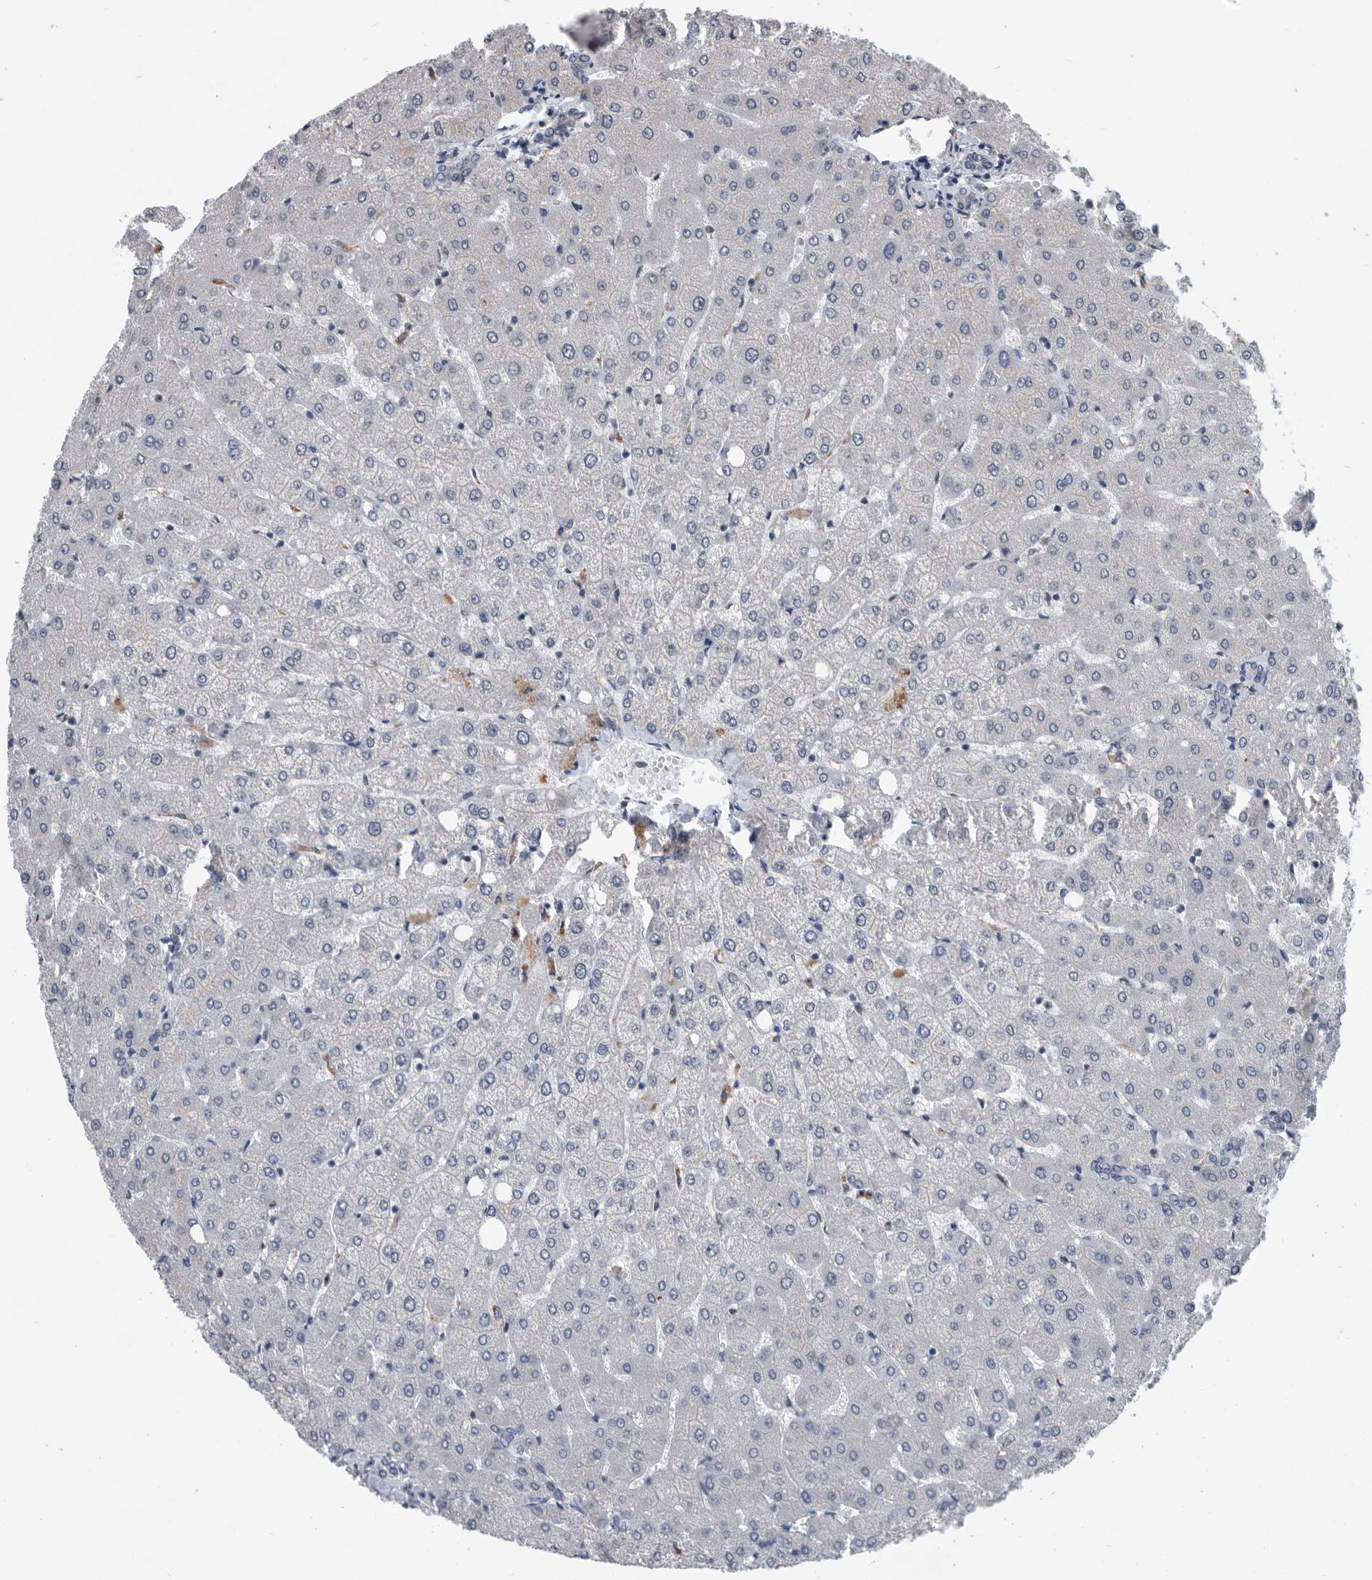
{"staining": {"intensity": "negative", "quantity": "none", "location": "none"}, "tissue": "liver", "cell_type": "Hepatocytes", "image_type": "normal", "snomed": [{"axis": "morphology", "description": "Normal tissue, NOS"}, {"axis": "topography", "description": "Liver"}], "caption": "Immunohistochemistry (IHC) micrograph of unremarkable liver stained for a protein (brown), which shows no expression in hepatocytes.", "gene": "PDXK", "patient": {"sex": "female", "age": 54}}